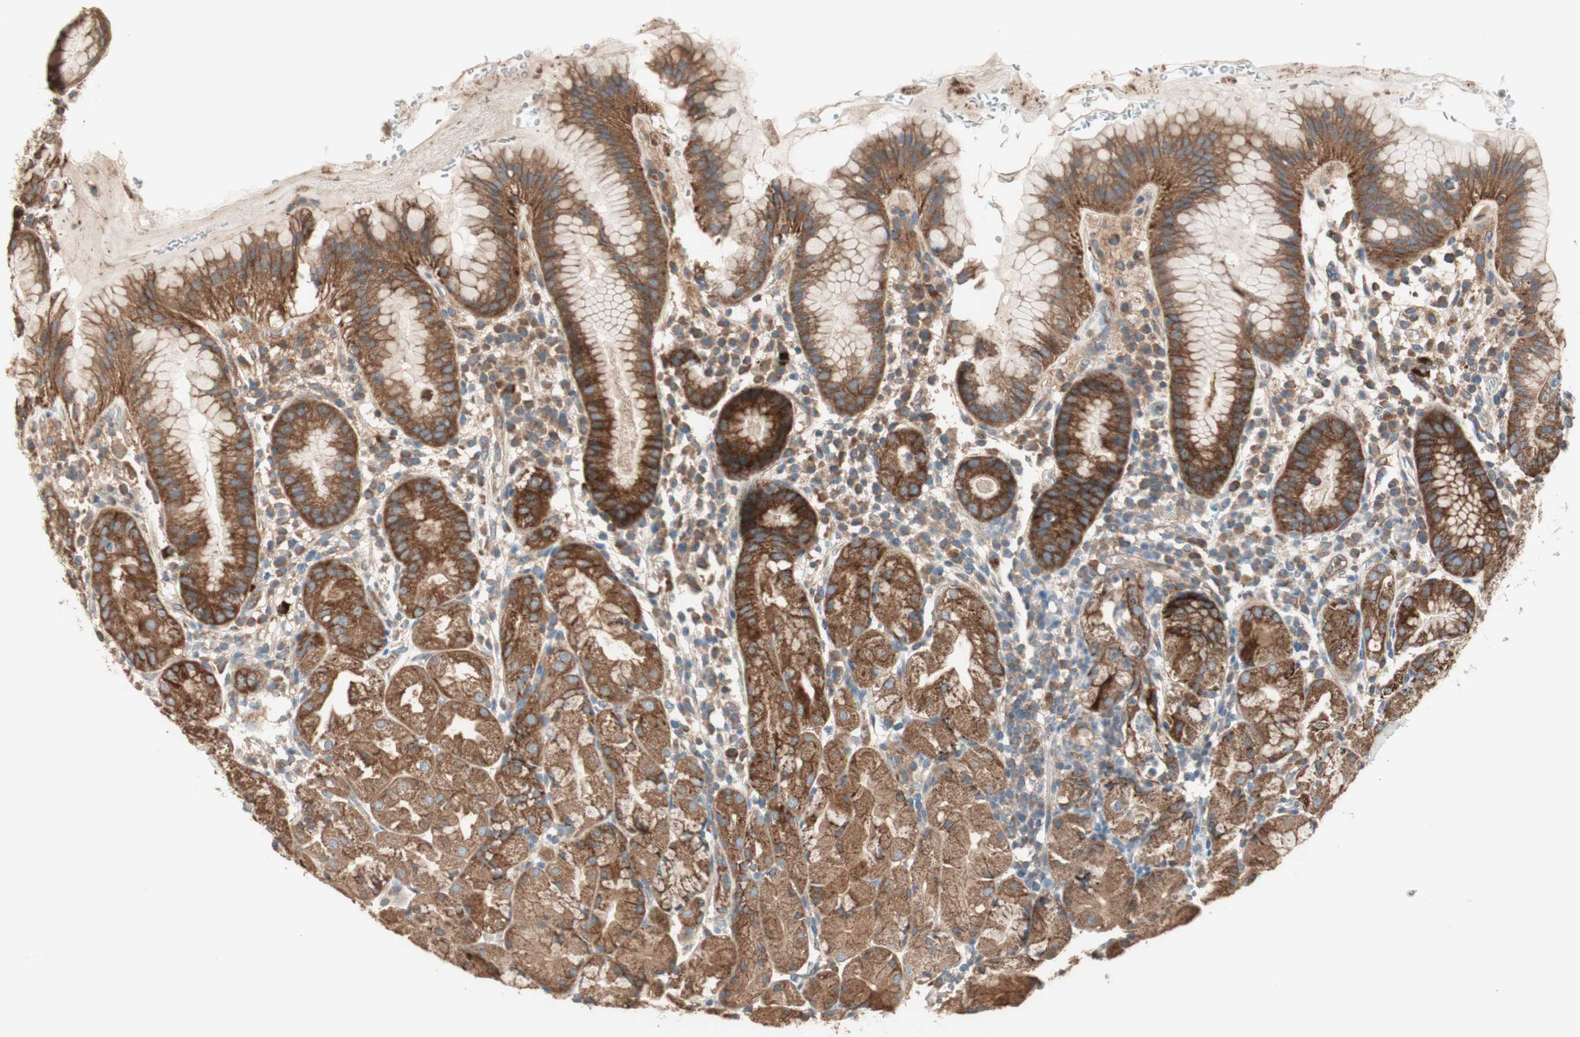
{"staining": {"intensity": "strong", "quantity": ">75%", "location": "cytoplasmic/membranous"}, "tissue": "stomach", "cell_type": "Glandular cells", "image_type": "normal", "snomed": [{"axis": "morphology", "description": "Normal tissue, NOS"}, {"axis": "topography", "description": "Stomach"}, {"axis": "topography", "description": "Stomach, lower"}], "caption": "High-power microscopy captured an immunohistochemistry (IHC) photomicrograph of normal stomach, revealing strong cytoplasmic/membranous positivity in about >75% of glandular cells. (DAB IHC with brightfield microscopy, high magnification).", "gene": "CC2D1A", "patient": {"sex": "female", "age": 75}}